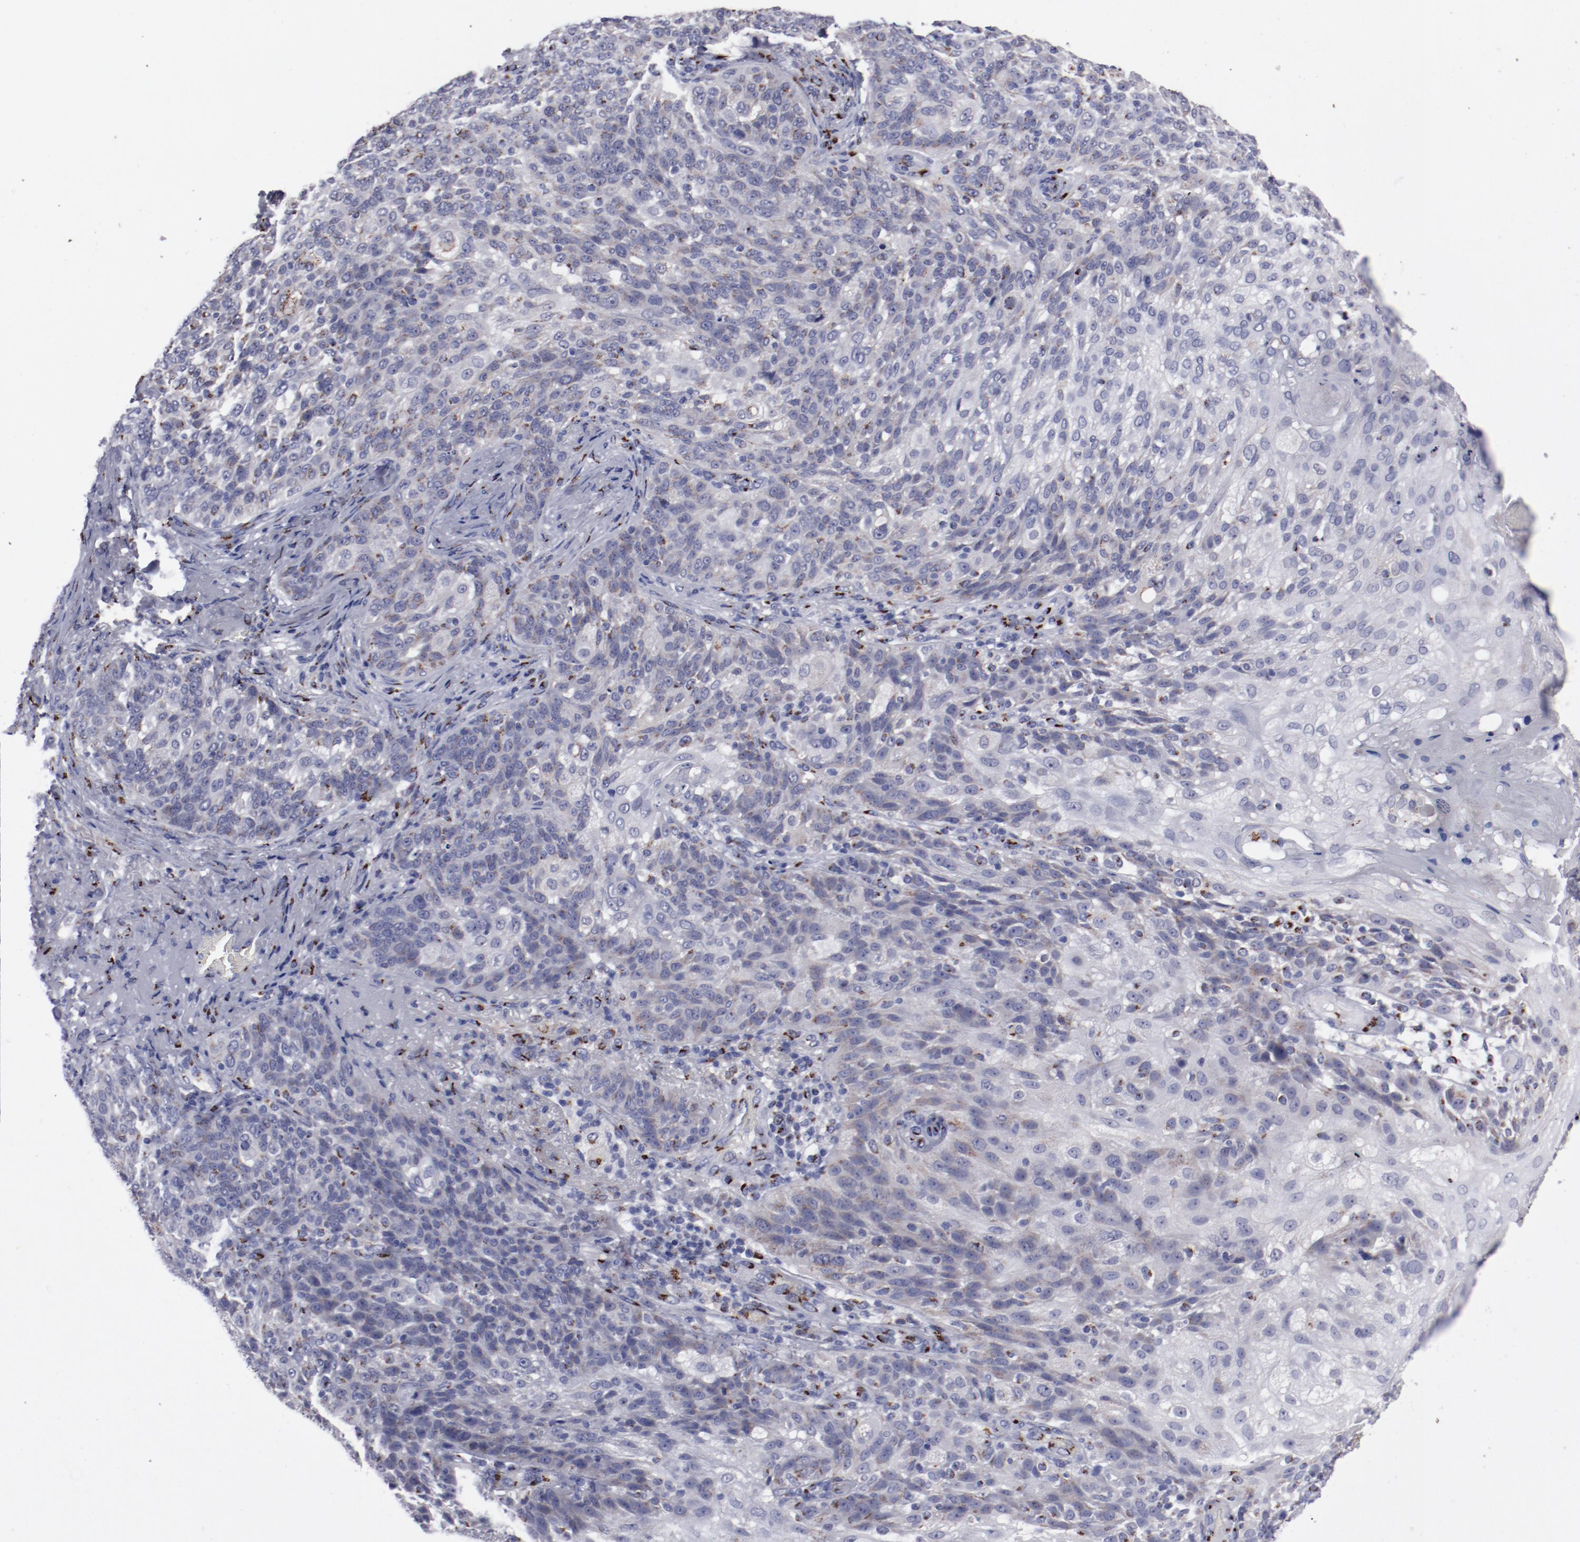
{"staining": {"intensity": "strong", "quantity": "25%-75%", "location": "cytoplasmic/membranous"}, "tissue": "skin cancer", "cell_type": "Tumor cells", "image_type": "cancer", "snomed": [{"axis": "morphology", "description": "Normal tissue, NOS"}, {"axis": "morphology", "description": "Squamous cell carcinoma, NOS"}, {"axis": "topography", "description": "Skin"}], "caption": "Immunohistochemistry (IHC) (DAB) staining of human skin squamous cell carcinoma demonstrates strong cytoplasmic/membranous protein staining in about 25%-75% of tumor cells.", "gene": "GOLIM4", "patient": {"sex": "female", "age": 83}}